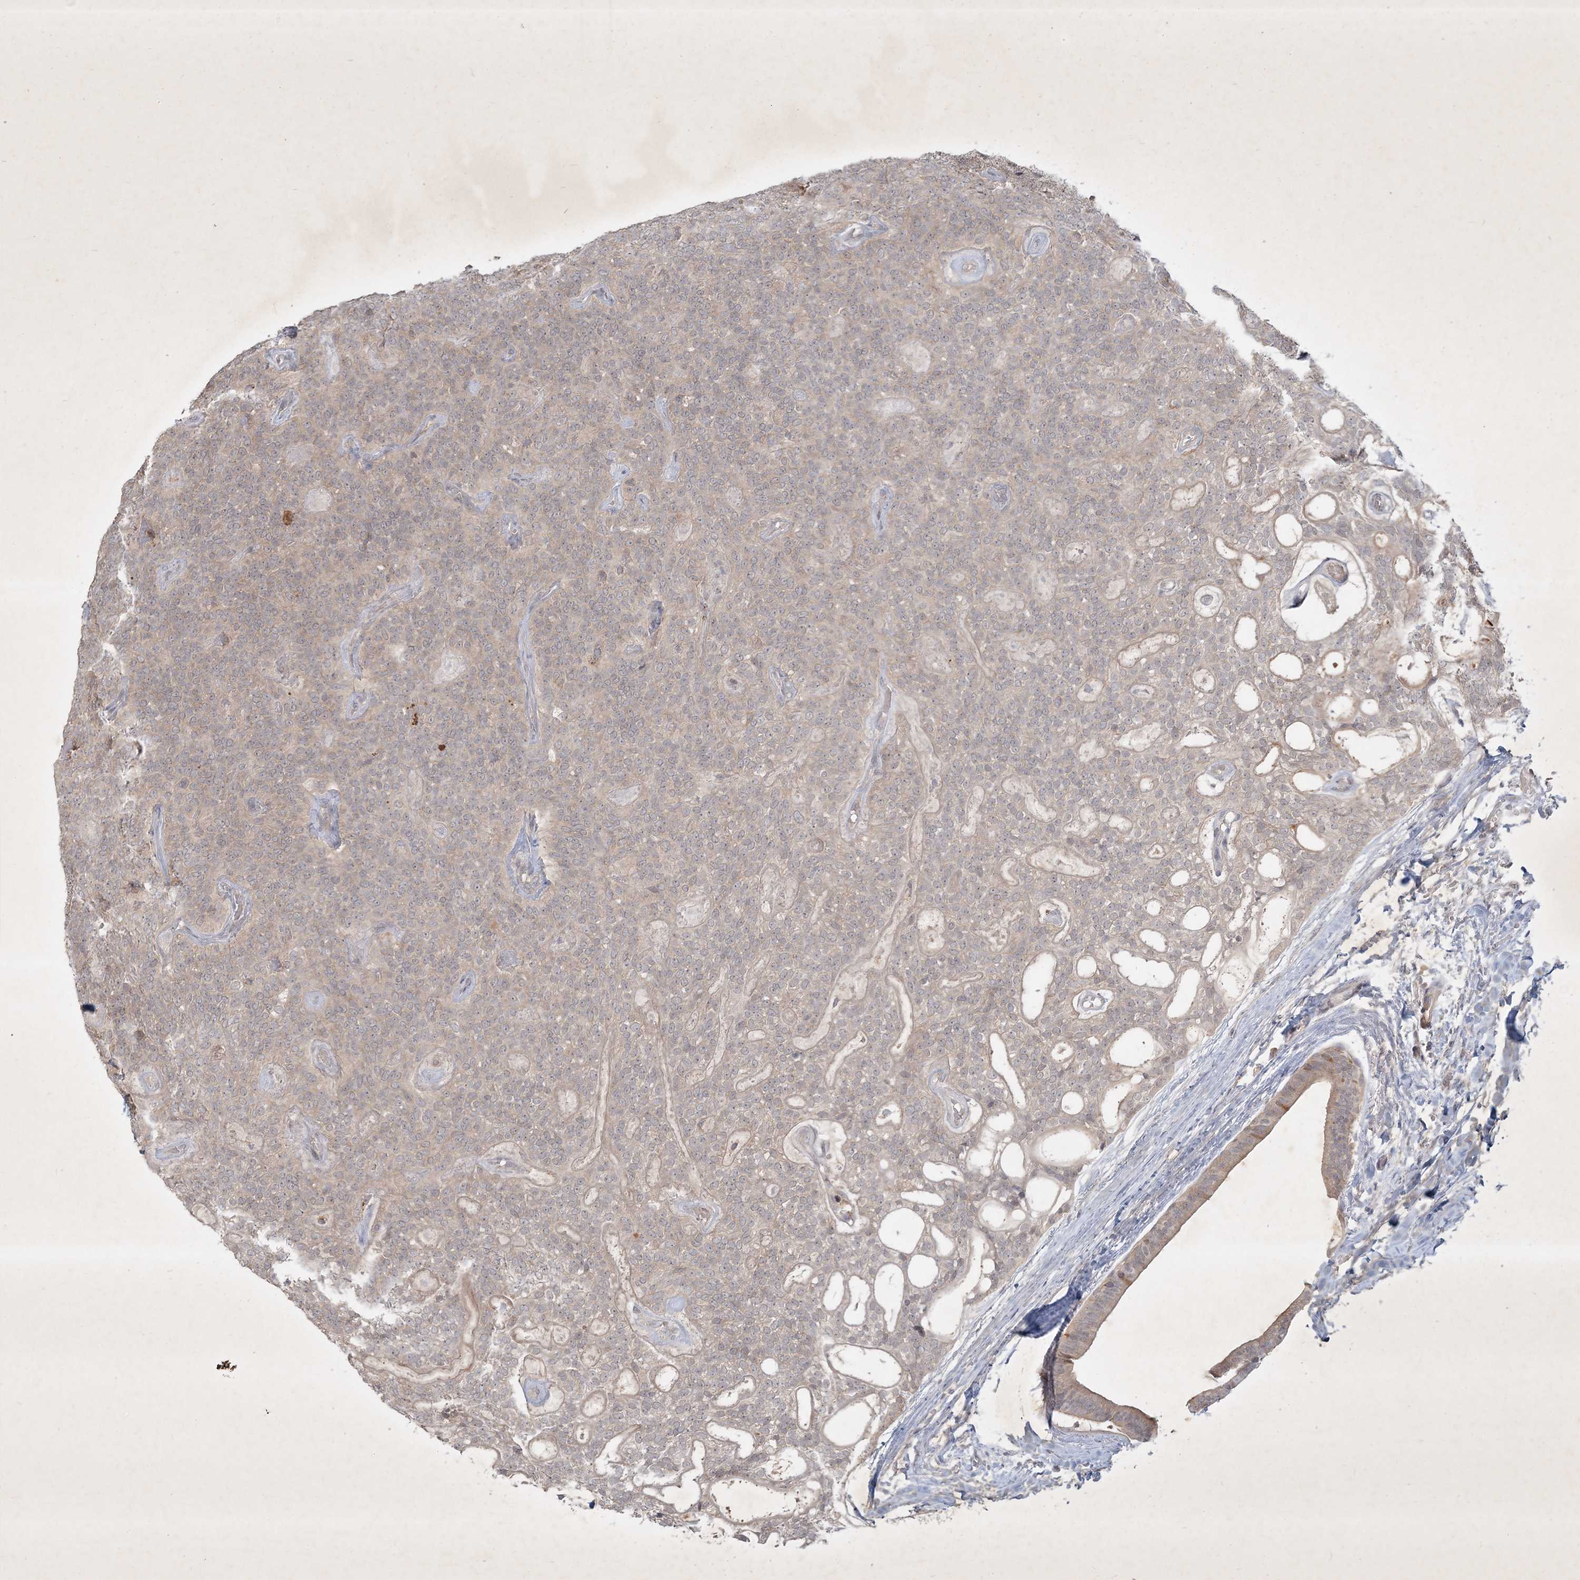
{"staining": {"intensity": "weak", "quantity": "25%-75%", "location": "cytoplasmic/membranous"}, "tissue": "head and neck cancer", "cell_type": "Tumor cells", "image_type": "cancer", "snomed": [{"axis": "morphology", "description": "Adenocarcinoma, NOS"}, {"axis": "topography", "description": "Head-Neck"}], "caption": "Protein analysis of adenocarcinoma (head and neck) tissue reveals weak cytoplasmic/membranous expression in about 25%-75% of tumor cells.", "gene": "BOD1", "patient": {"sex": "male", "age": 66}}